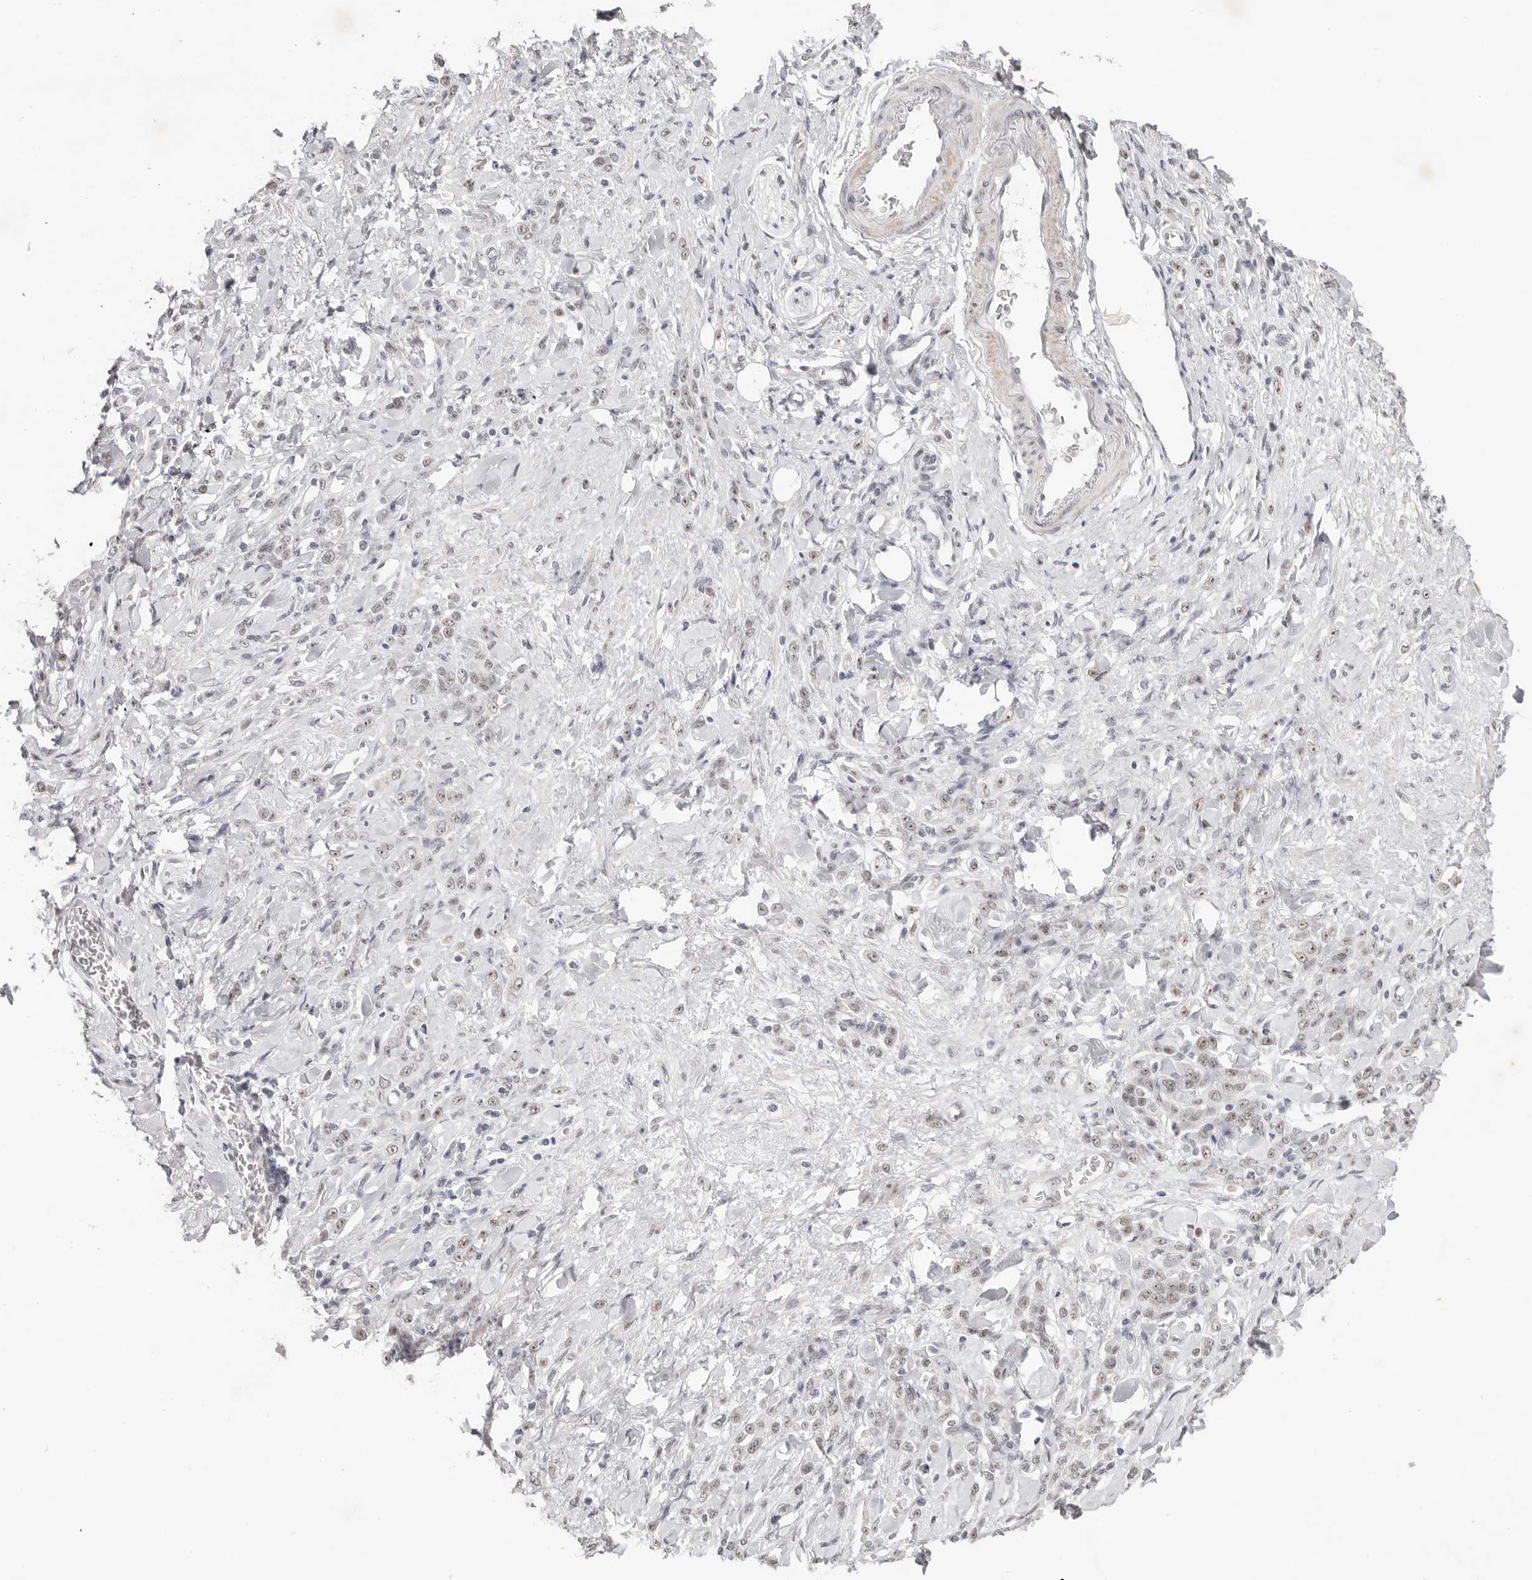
{"staining": {"intensity": "weak", "quantity": "<25%", "location": "nuclear"}, "tissue": "stomach cancer", "cell_type": "Tumor cells", "image_type": "cancer", "snomed": [{"axis": "morphology", "description": "Normal tissue, NOS"}, {"axis": "morphology", "description": "Adenocarcinoma, NOS"}, {"axis": "topography", "description": "Stomach"}], "caption": "This image is of stomach adenocarcinoma stained with immunohistochemistry to label a protein in brown with the nuclei are counter-stained blue. There is no staining in tumor cells.", "gene": "LARP7", "patient": {"sex": "male", "age": 82}}